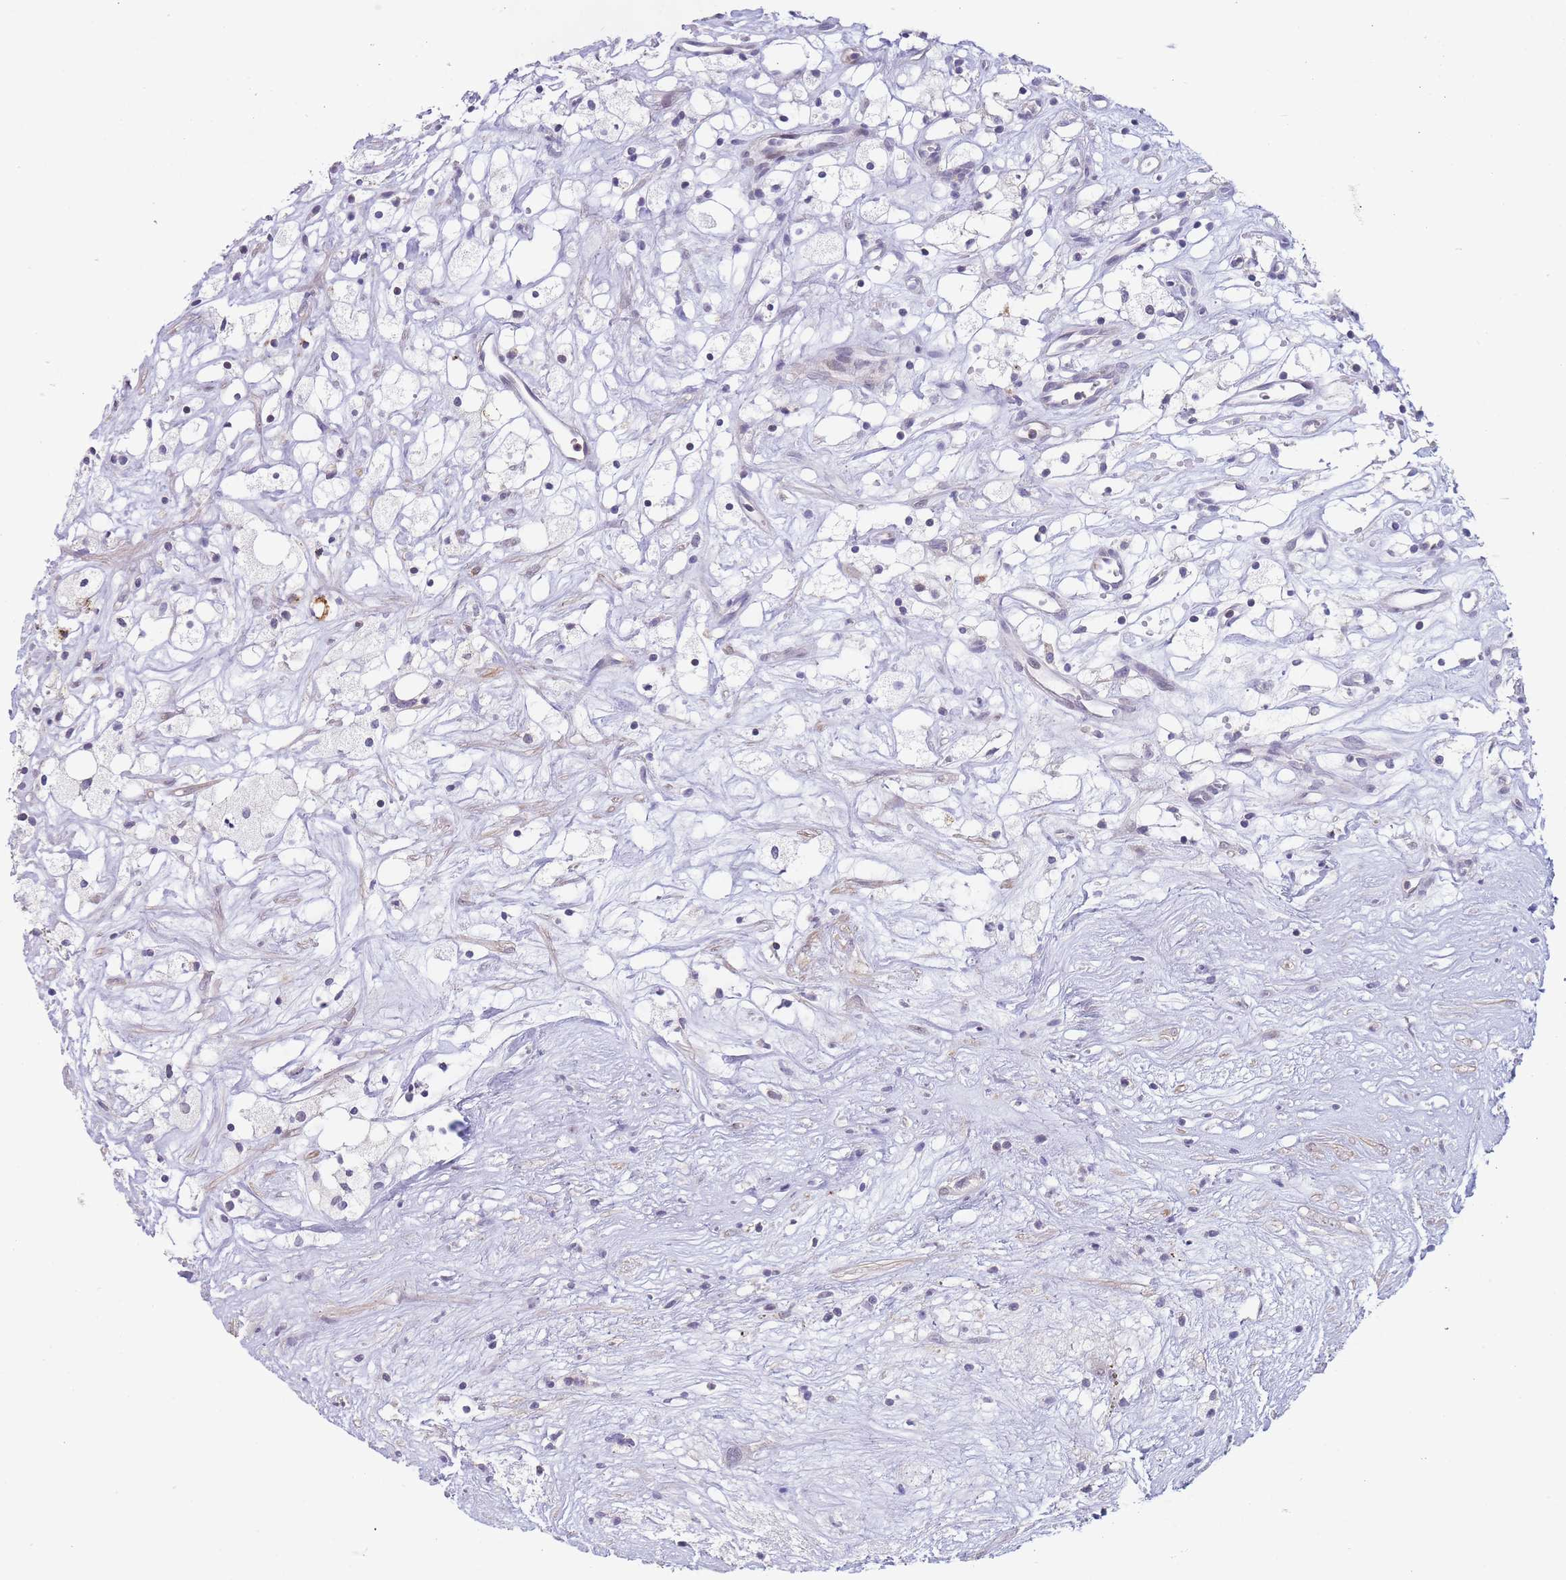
{"staining": {"intensity": "negative", "quantity": "none", "location": "none"}, "tissue": "renal cancer", "cell_type": "Tumor cells", "image_type": "cancer", "snomed": [{"axis": "morphology", "description": "Adenocarcinoma, NOS"}, {"axis": "topography", "description": "Kidney"}], "caption": "Adenocarcinoma (renal) was stained to show a protein in brown. There is no significant staining in tumor cells. The staining is performed using DAB (3,3'-diaminobenzidine) brown chromogen with nuclei counter-stained in using hematoxylin.", "gene": "ASAP3", "patient": {"sex": "male", "age": 59}}